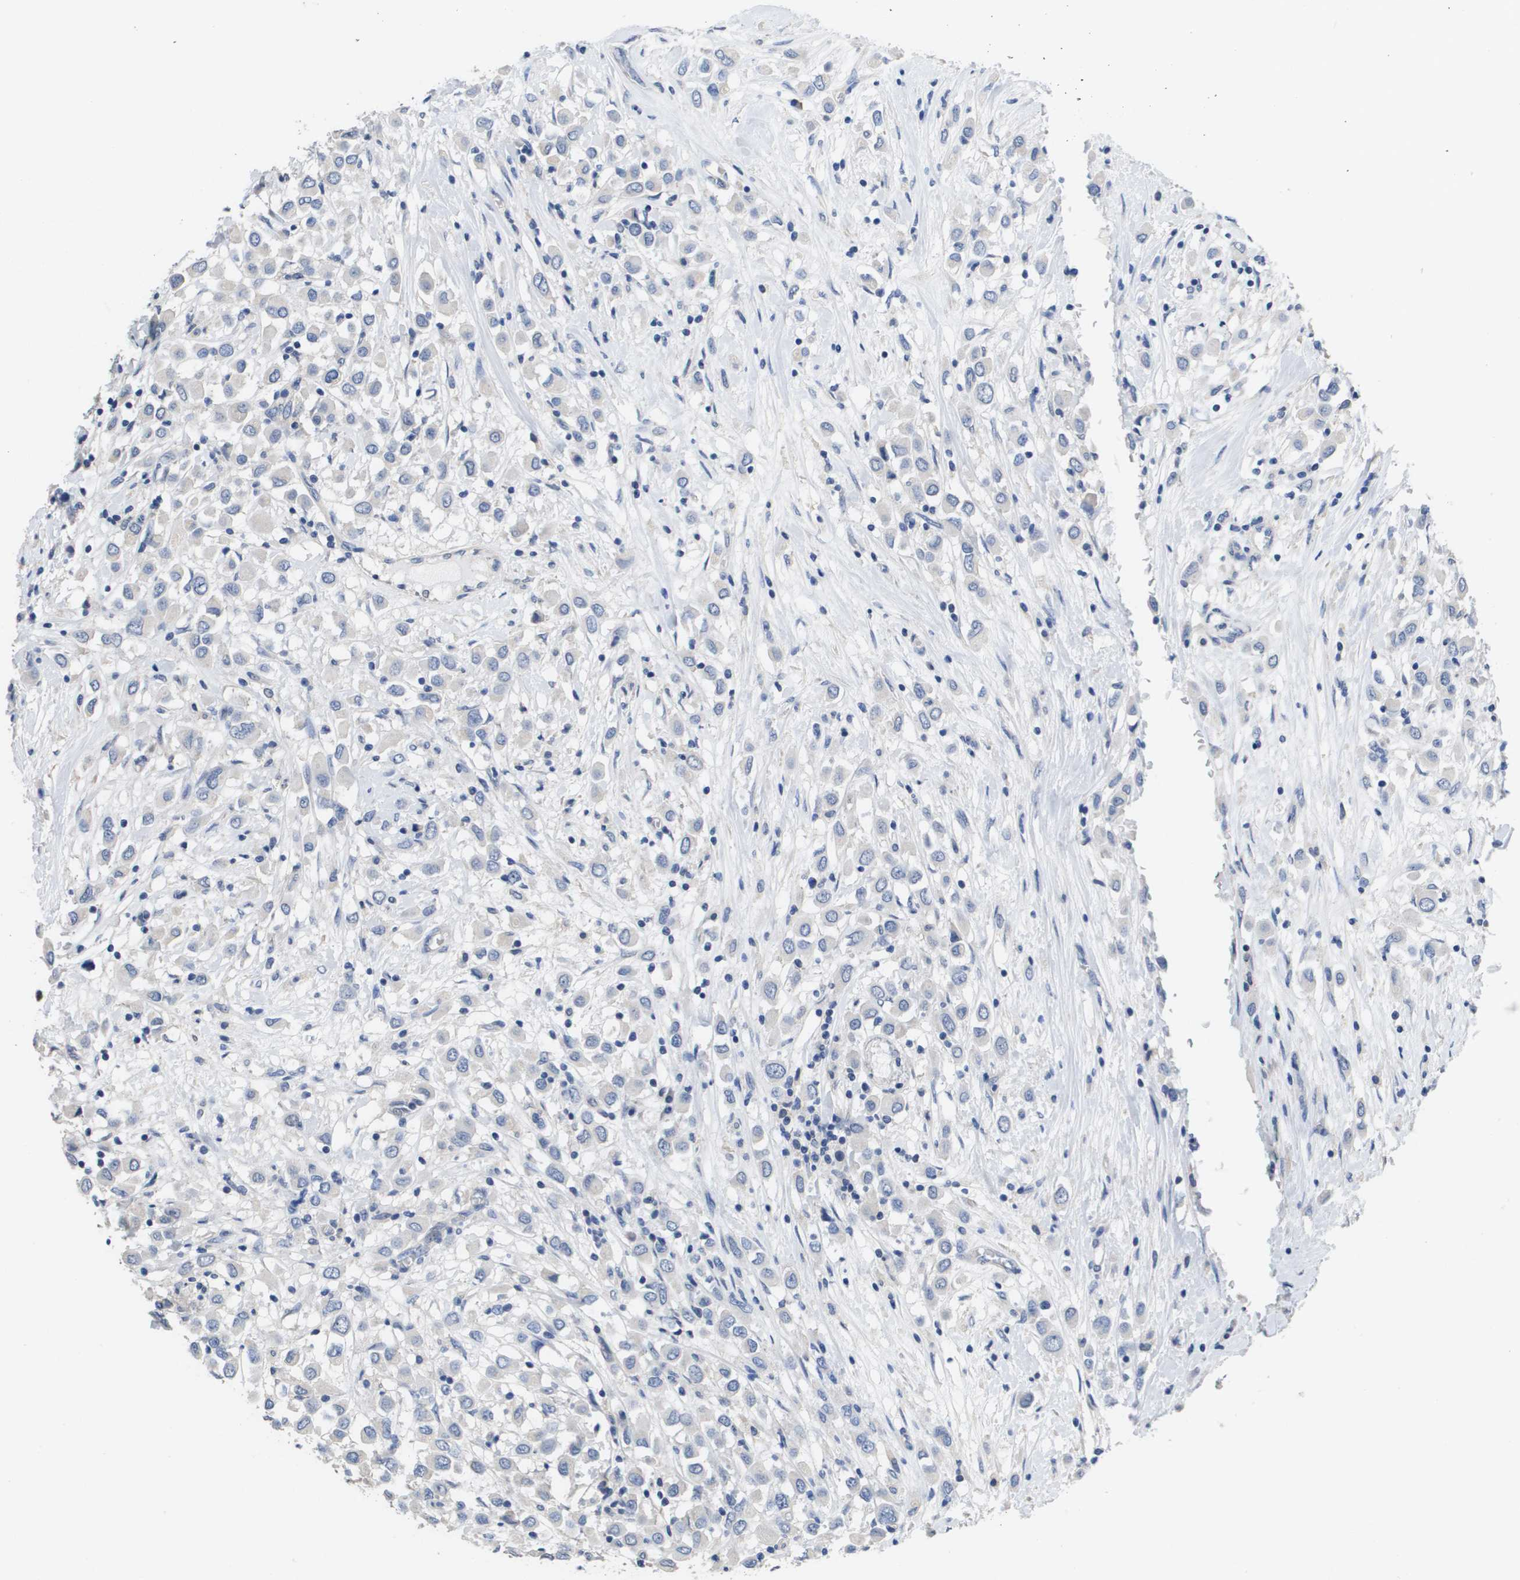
{"staining": {"intensity": "negative", "quantity": "none", "location": "none"}, "tissue": "breast cancer", "cell_type": "Tumor cells", "image_type": "cancer", "snomed": [{"axis": "morphology", "description": "Duct carcinoma"}, {"axis": "topography", "description": "Breast"}], "caption": "An immunohistochemistry photomicrograph of infiltrating ductal carcinoma (breast) is shown. There is no staining in tumor cells of infiltrating ductal carcinoma (breast).", "gene": "CA9", "patient": {"sex": "female", "age": 61}}